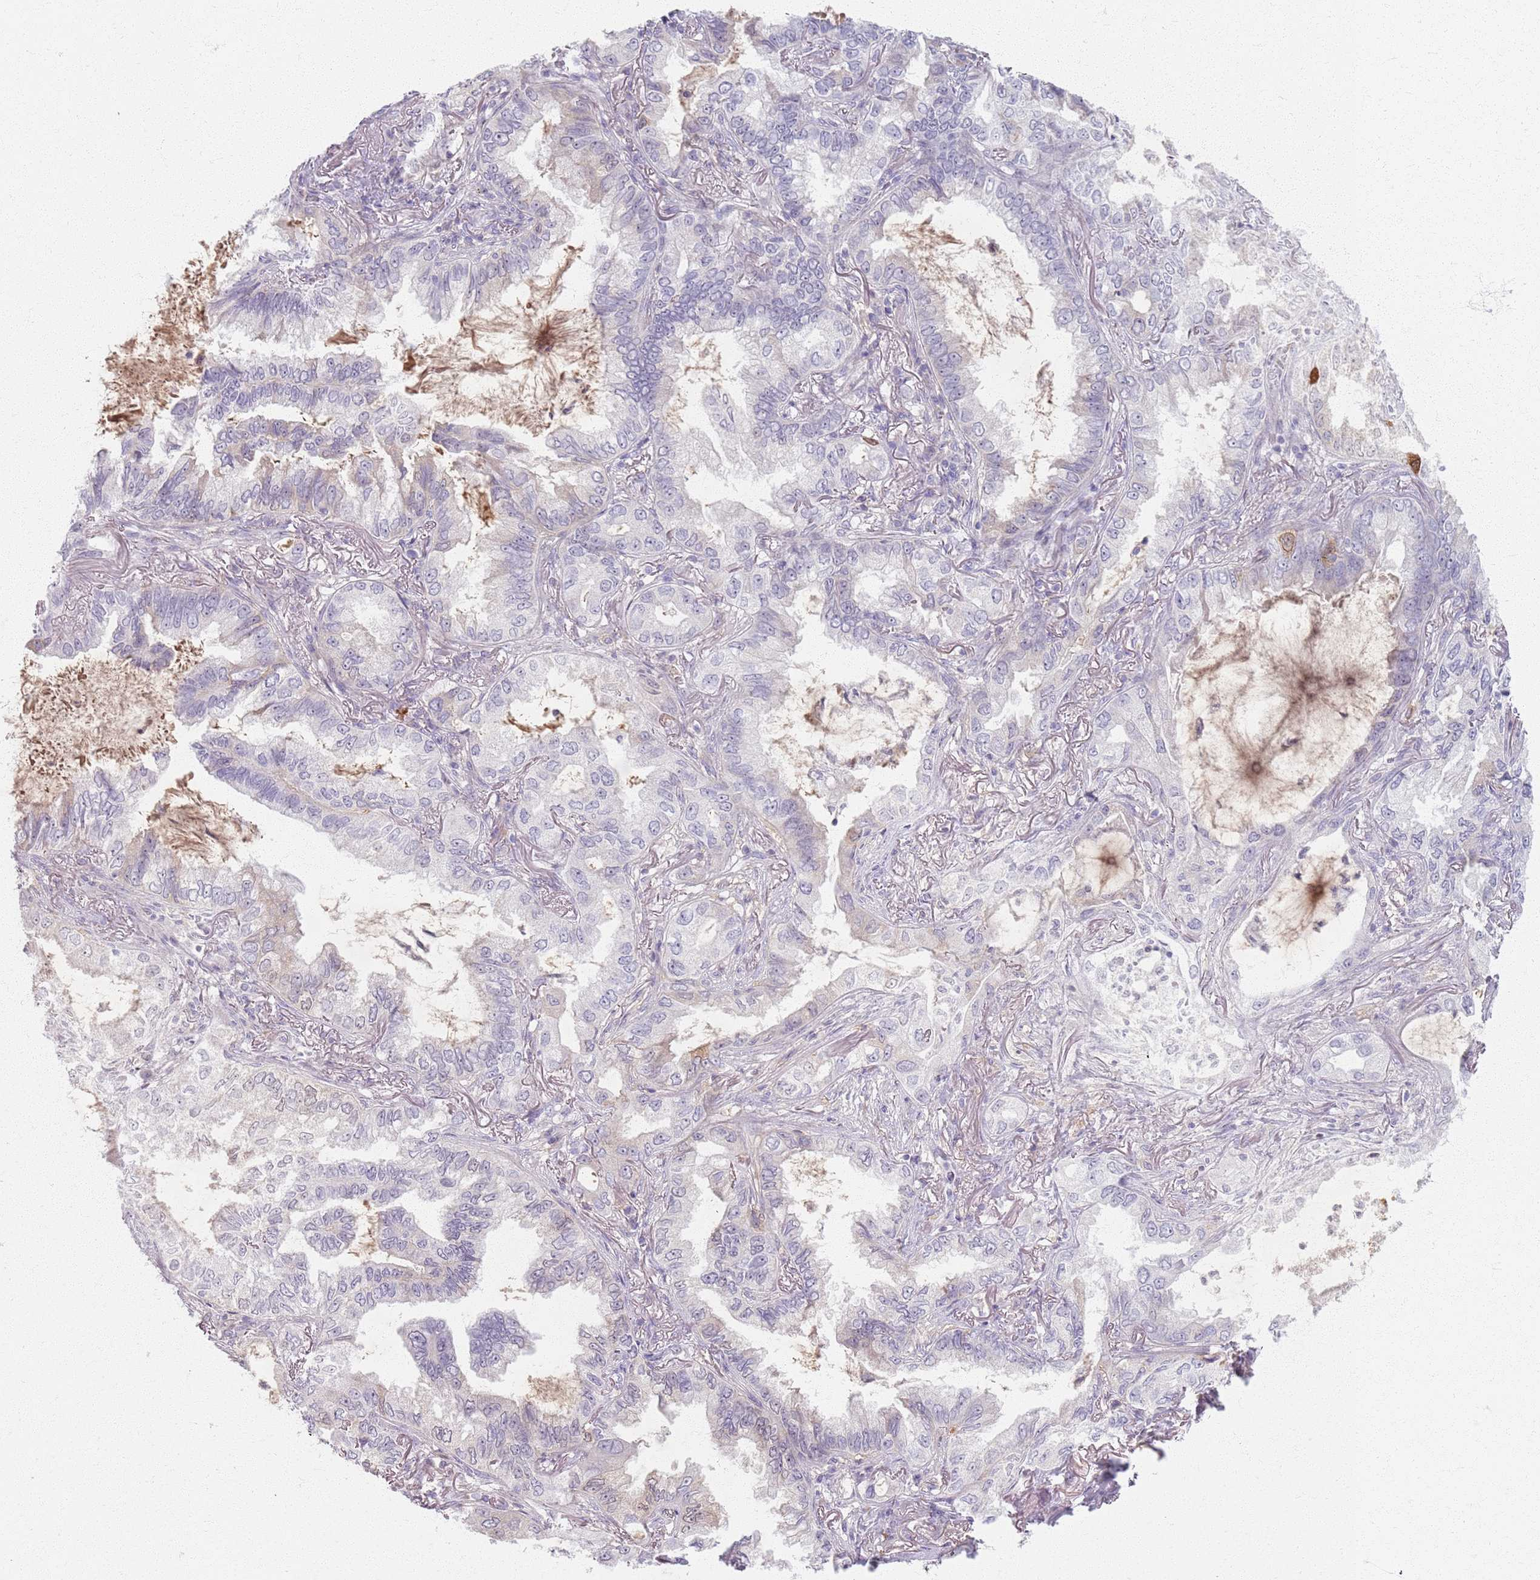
{"staining": {"intensity": "negative", "quantity": "none", "location": "none"}, "tissue": "lung cancer", "cell_type": "Tumor cells", "image_type": "cancer", "snomed": [{"axis": "morphology", "description": "Adenocarcinoma, NOS"}, {"axis": "topography", "description": "Lung"}], "caption": "A high-resolution histopathology image shows immunohistochemistry staining of lung cancer (adenocarcinoma), which reveals no significant positivity in tumor cells.", "gene": "CRIPT", "patient": {"sex": "female", "age": 69}}